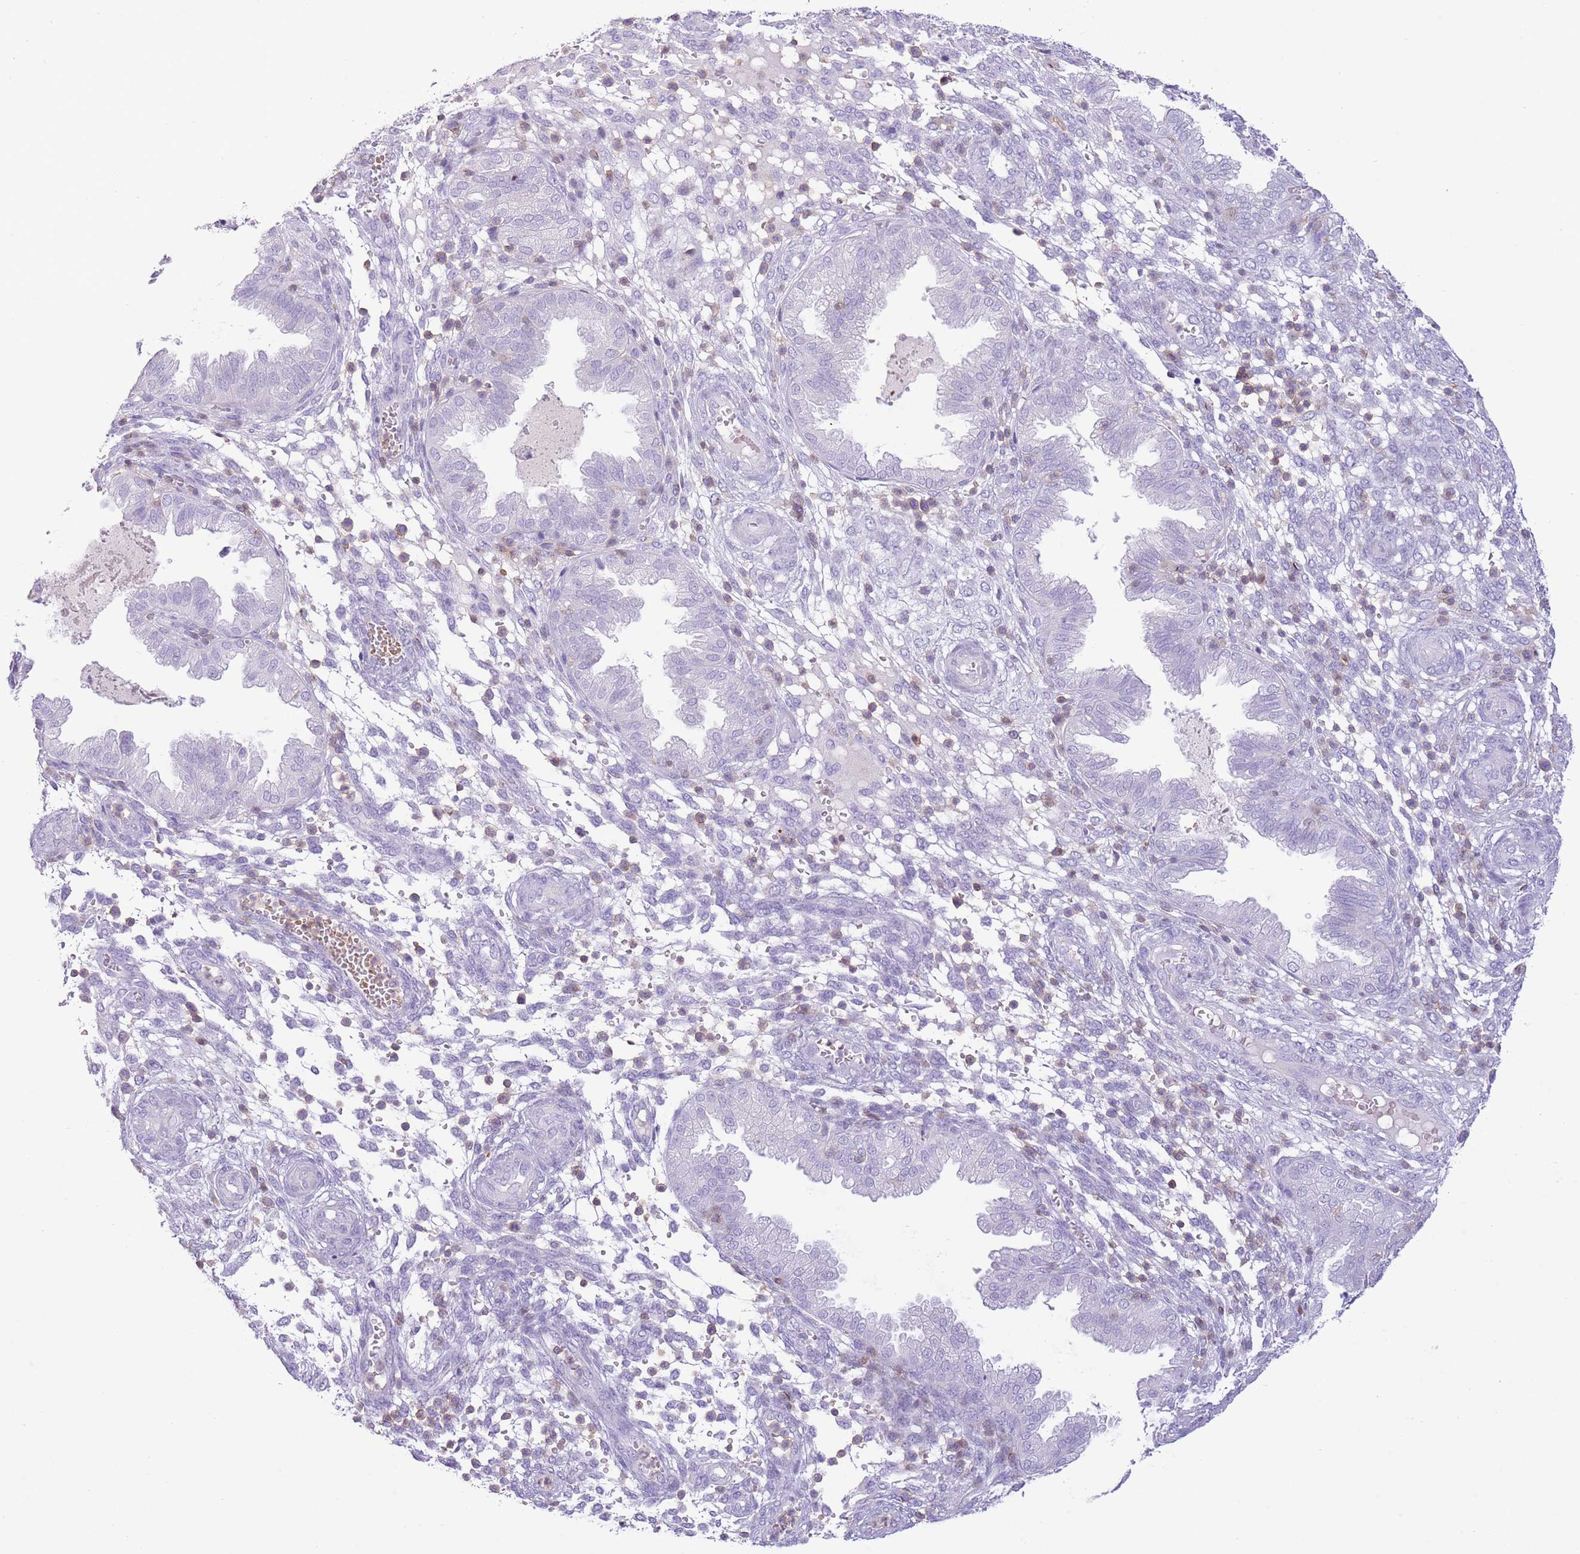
{"staining": {"intensity": "negative", "quantity": "none", "location": "none"}, "tissue": "endometrium", "cell_type": "Cells in endometrial stroma", "image_type": "normal", "snomed": [{"axis": "morphology", "description": "Normal tissue, NOS"}, {"axis": "topography", "description": "Endometrium"}], "caption": "Immunohistochemical staining of normal human endometrium reveals no significant positivity in cells in endometrial stroma. The staining was performed using DAB (3,3'-diaminobenzidine) to visualize the protein expression in brown, while the nuclei were stained in blue with hematoxylin (Magnification: 20x).", "gene": "OR4Q3", "patient": {"sex": "female", "age": 33}}